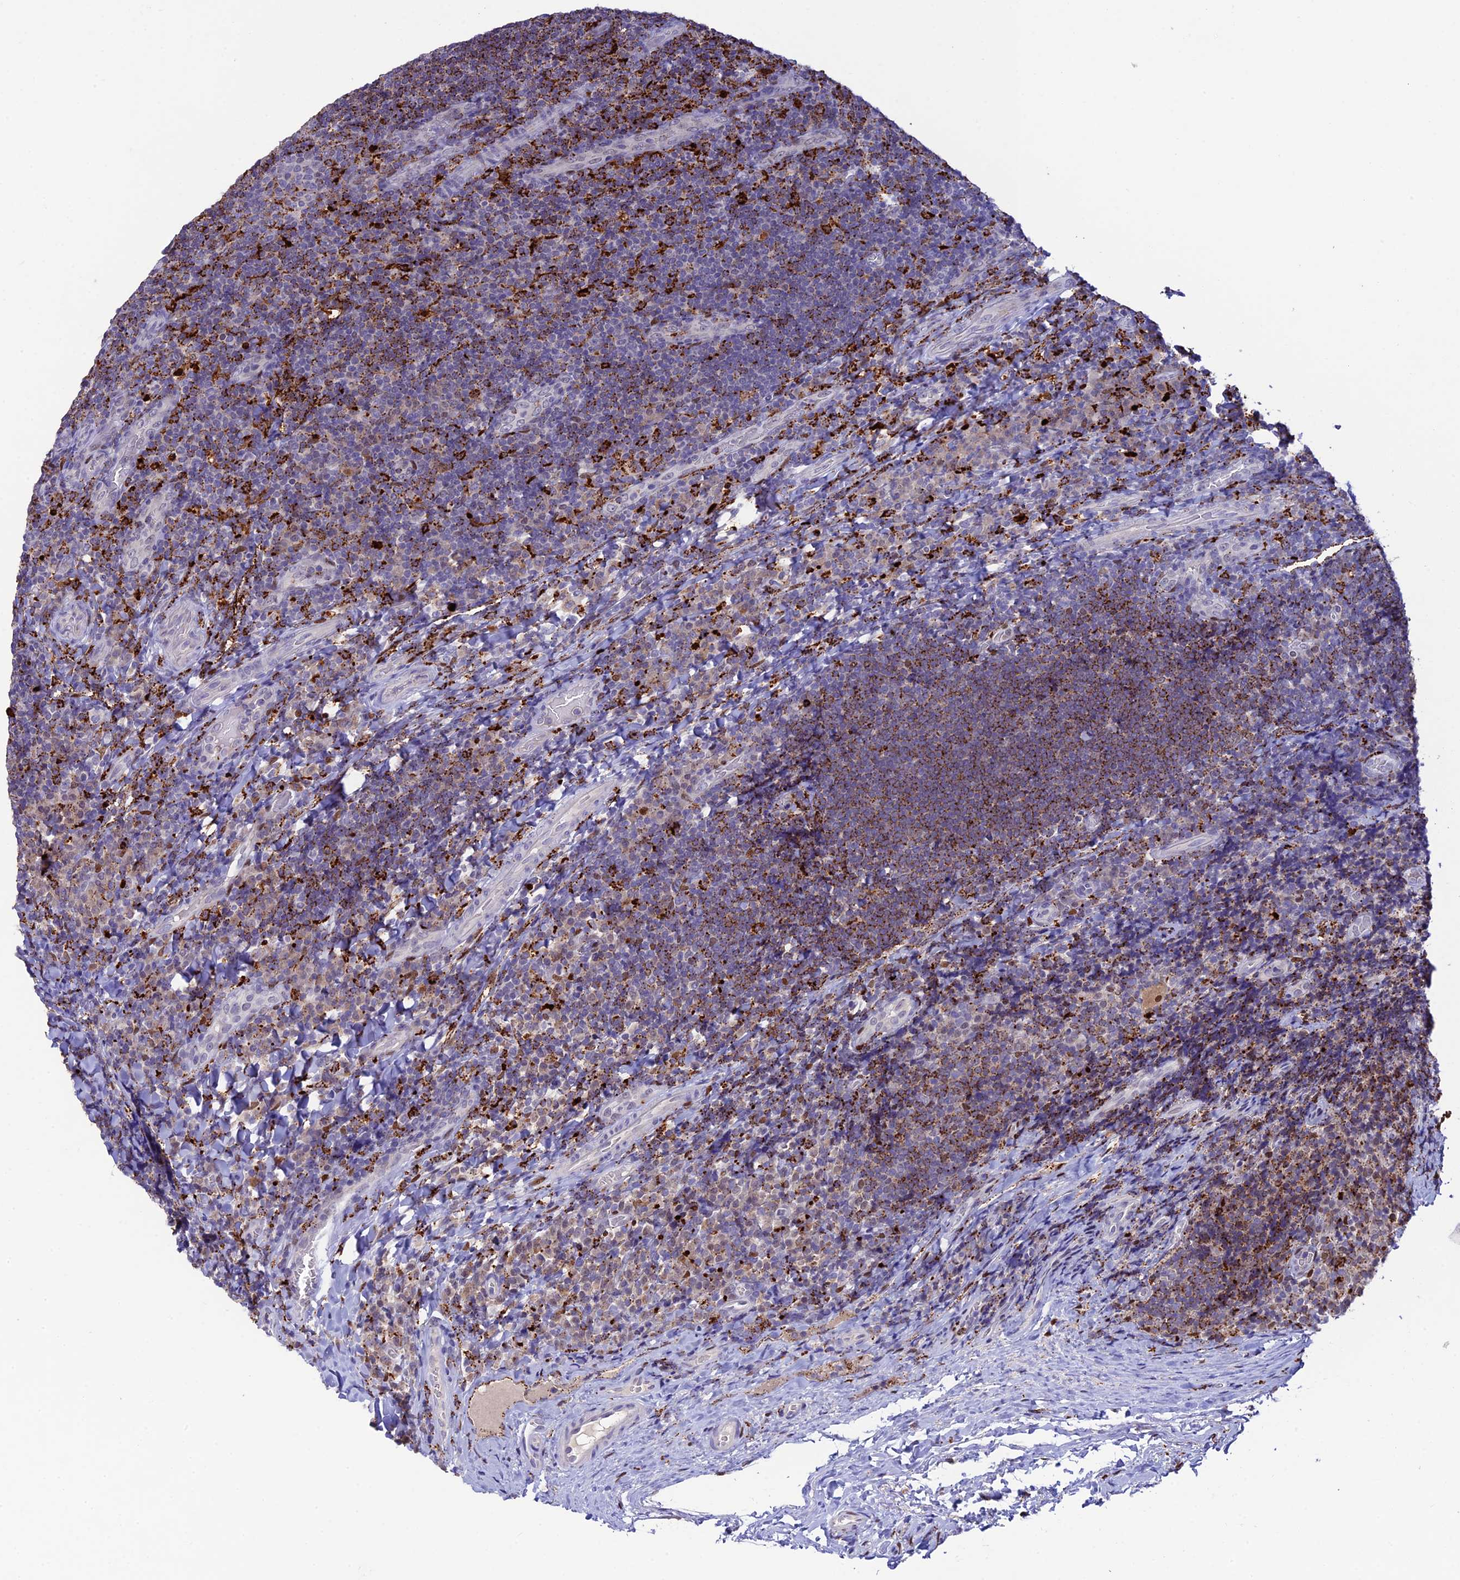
{"staining": {"intensity": "strong", "quantity": "<25%", "location": "cytoplasmic/membranous"}, "tissue": "tonsil", "cell_type": "Germinal center cells", "image_type": "normal", "snomed": [{"axis": "morphology", "description": "Normal tissue, NOS"}, {"axis": "topography", "description": "Tonsil"}], "caption": "High-magnification brightfield microscopy of benign tonsil stained with DAB (brown) and counterstained with hematoxylin (blue). germinal center cells exhibit strong cytoplasmic/membranous staining is identified in about<25% of cells. (DAB IHC, brown staining for protein, blue staining for nuclei).", "gene": "HIC1", "patient": {"sex": "male", "age": 17}}